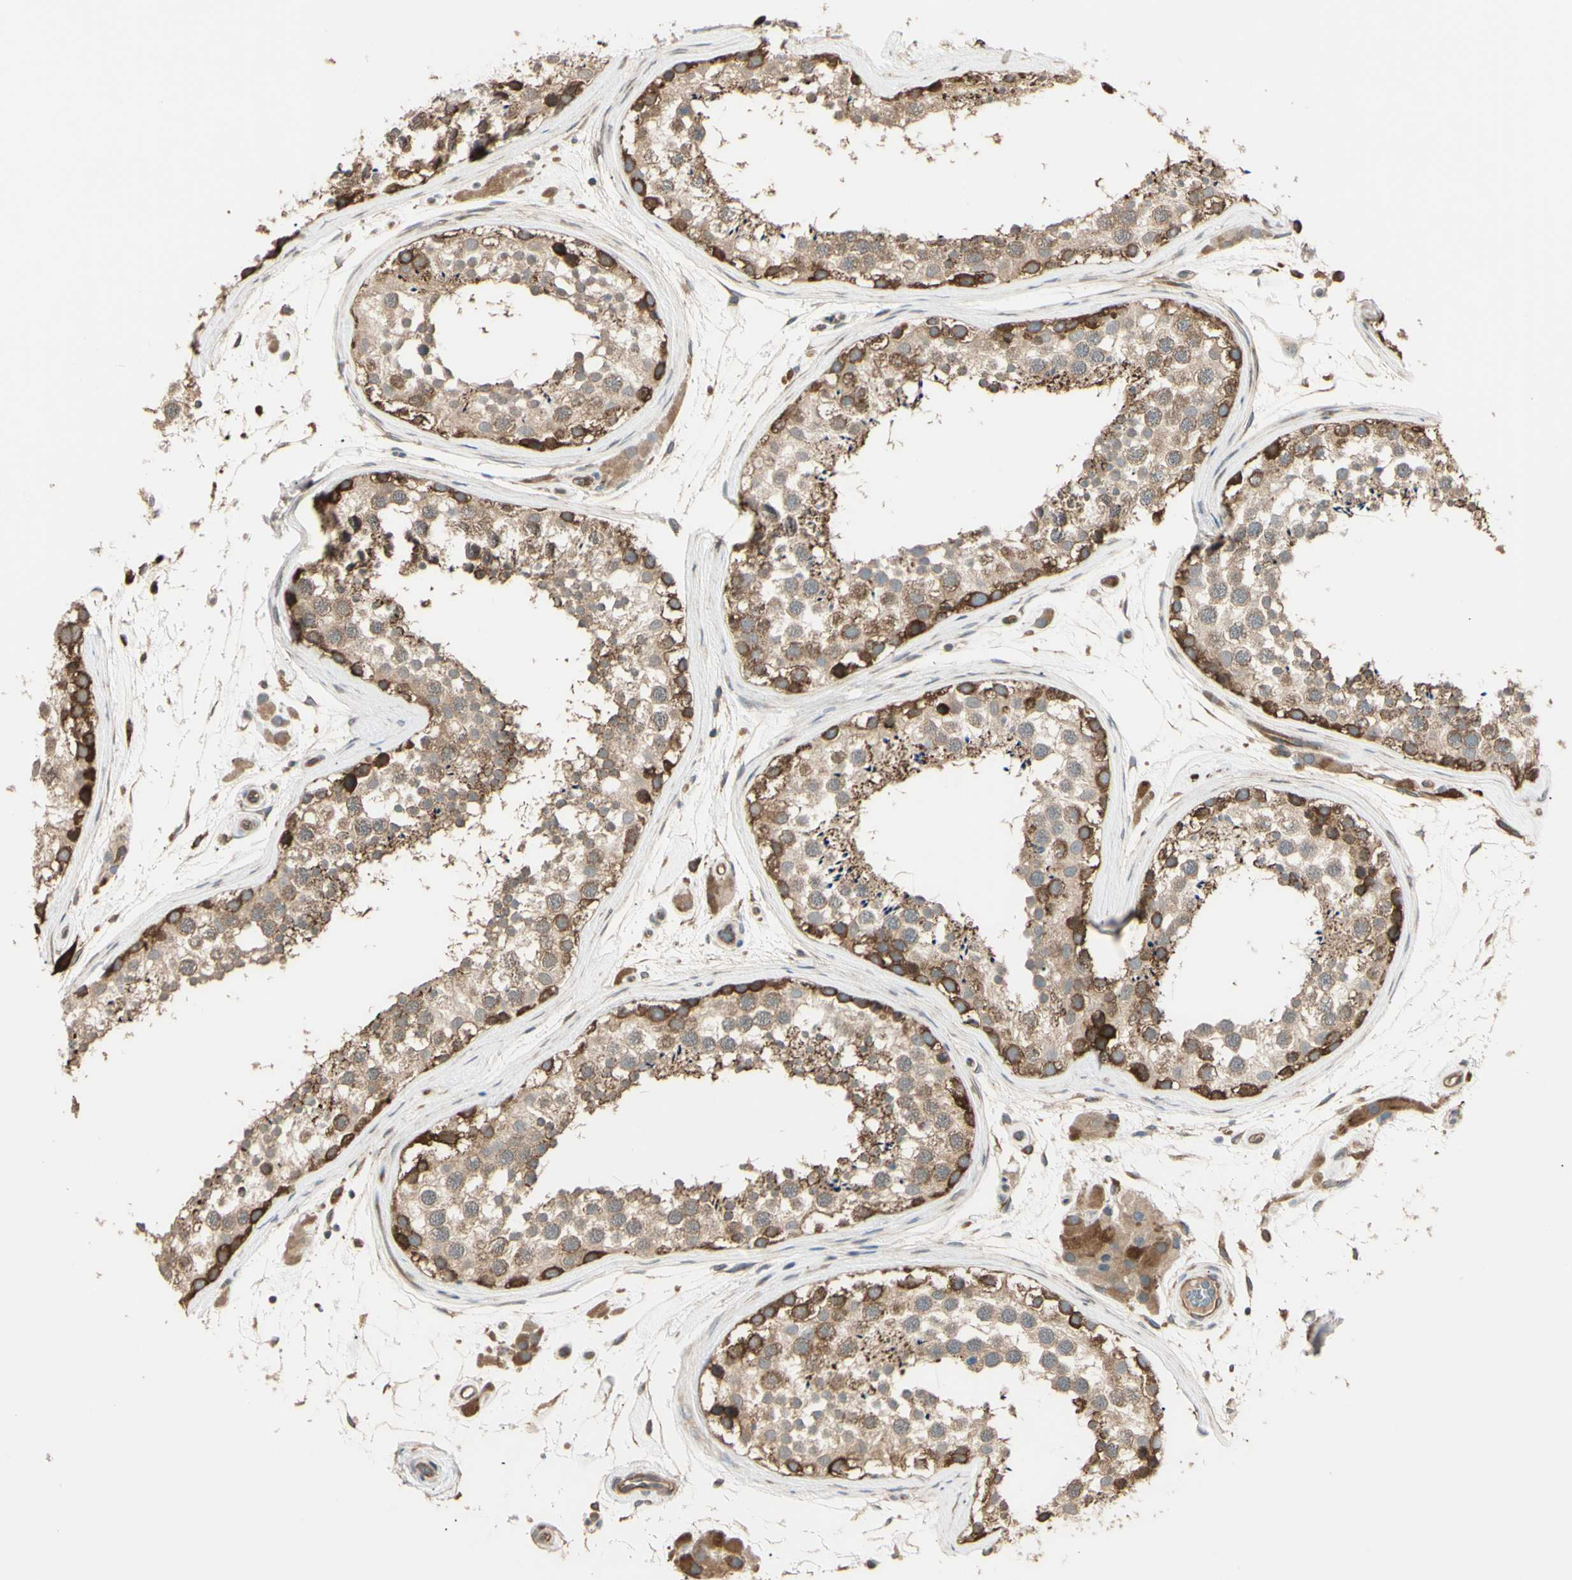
{"staining": {"intensity": "strong", "quantity": ">75%", "location": "cytoplasmic/membranous"}, "tissue": "testis", "cell_type": "Cells in seminiferous ducts", "image_type": "normal", "snomed": [{"axis": "morphology", "description": "Normal tissue, NOS"}, {"axis": "topography", "description": "Testis"}], "caption": "Immunohistochemistry staining of normal testis, which reveals high levels of strong cytoplasmic/membranous positivity in approximately >75% of cells in seminiferous ducts indicating strong cytoplasmic/membranous protein staining. The staining was performed using DAB (3,3'-diaminobenzidine) (brown) for protein detection and nuclei were counterstained in hematoxylin (blue).", "gene": "PTPN12", "patient": {"sex": "male", "age": 46}}